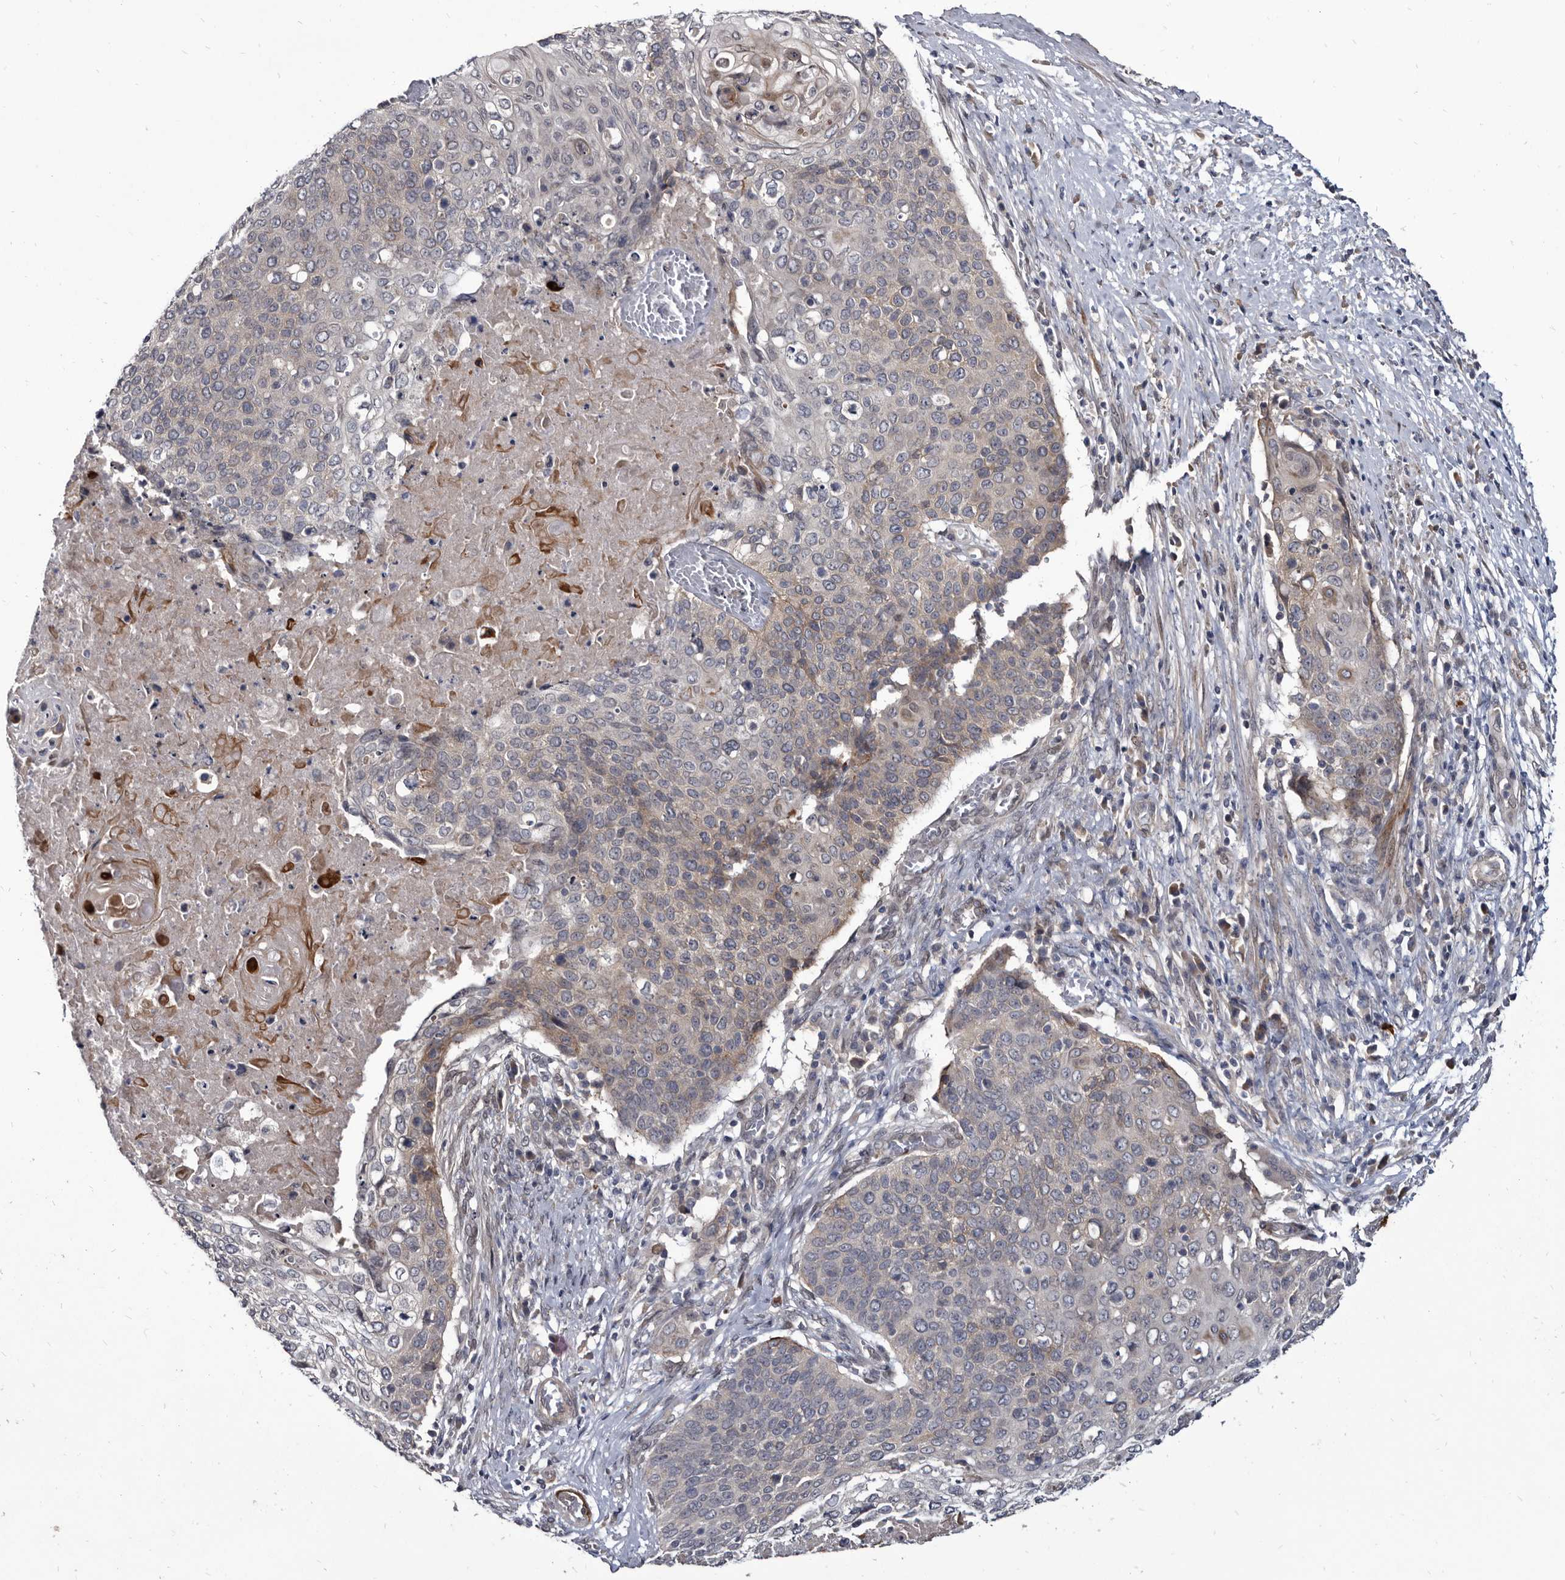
{"staining": {"intensity": "weak", "quantity": "<25%", "location": "cytoplasmic/membranous"}, "tissue": "cervical cancer", "cell_type": "Tumor cells", "image_type": "cancer", "snomed": [{"axis": "morphology", "description": "Squamous cell carcinoma, NOS"}, {"axis": "topography", "description": "Cervix"}], "caption": "Immunohistochemistry of squamous cell carcinoma (cervical) displays no expression in tumor cells.", "gene": "PROM1", "patient": {"sex": "female", "age": 39}}